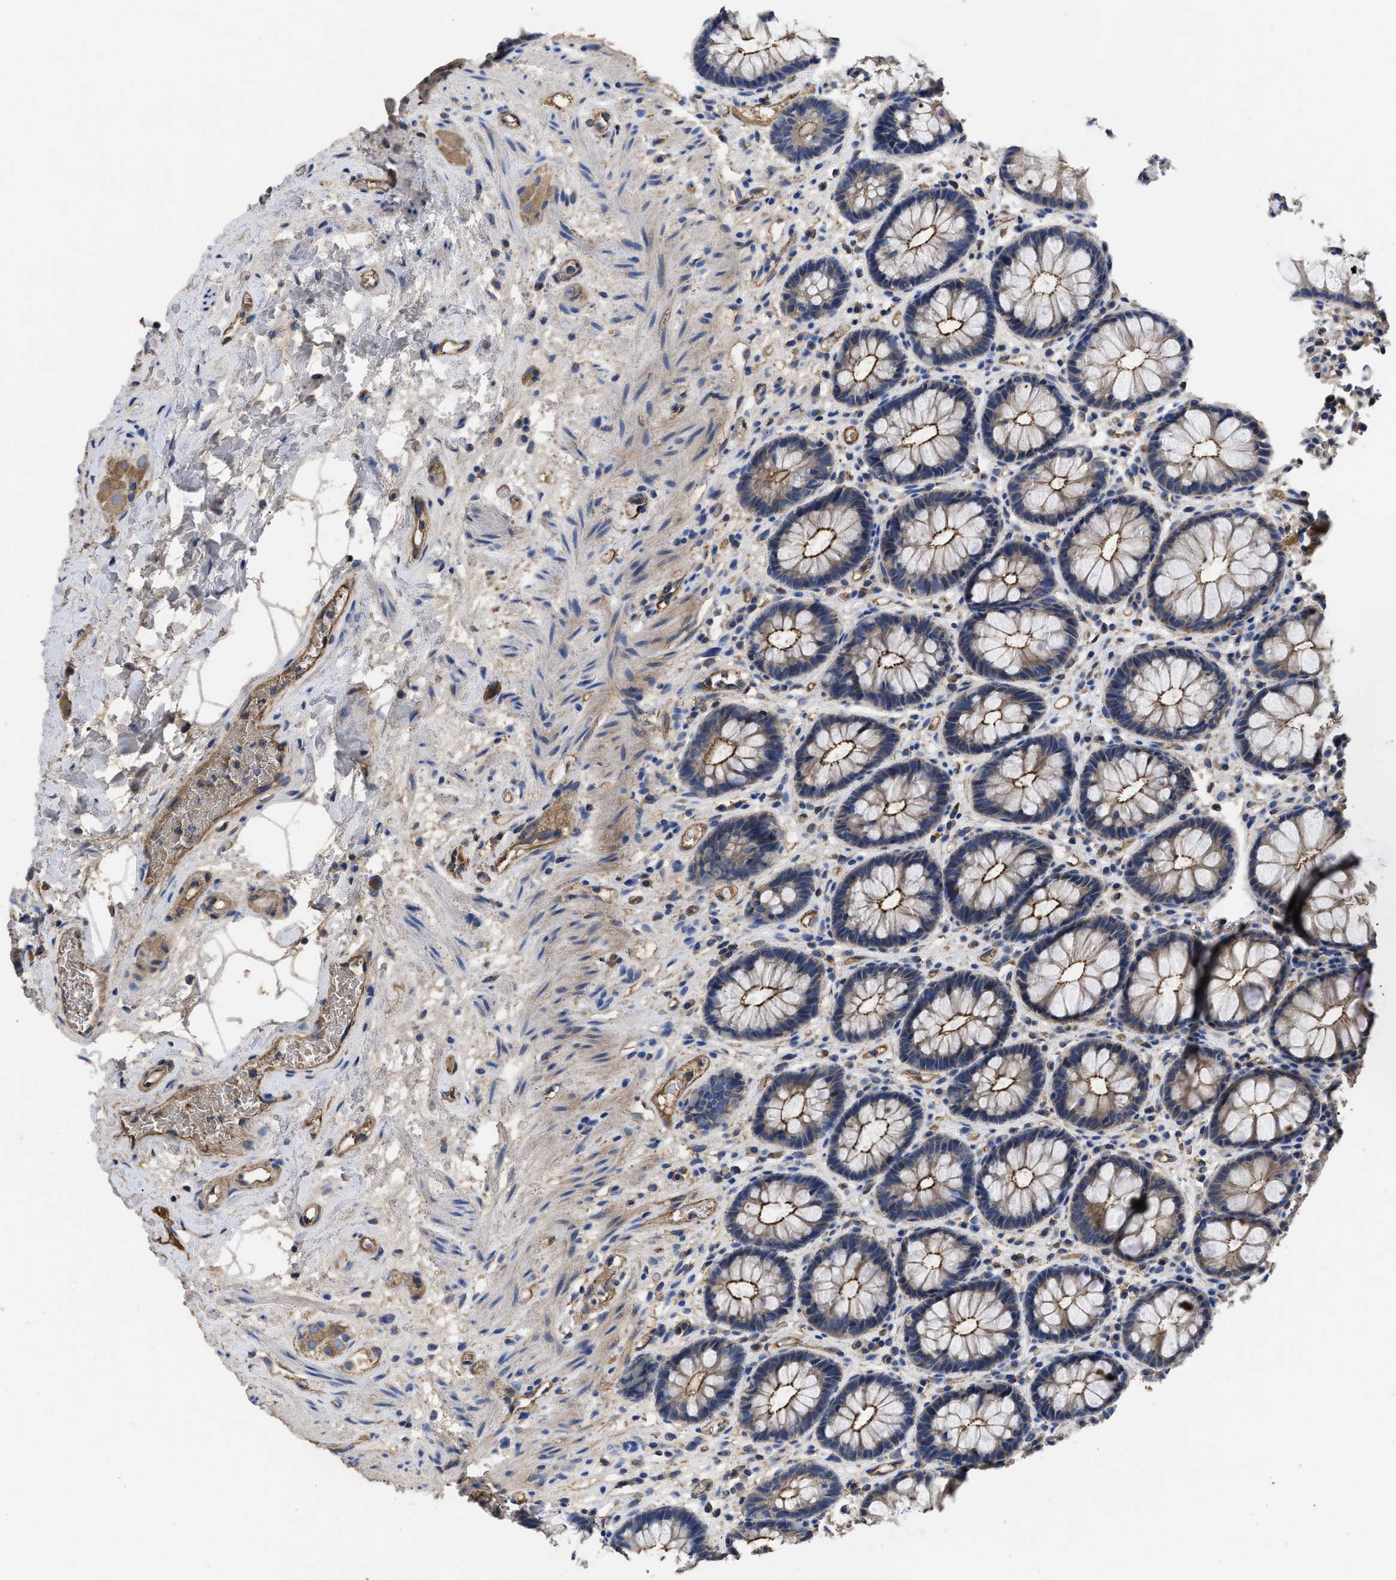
{"staining": {"intensity": "moderate", "quantity": ">75%", "location": "cytoplasmic/membranous"}, "tissue": "rectum", "cell_type": "Glandular cells", "image_type": "normal", "snomed": [{"axis": "morphology", "description": "Normal tissue, NOS"}, {"axis": "topography", "description": "Rectum"}], "caption": "Rectum stained with a brown dye demonstrates moderate cytoplasmic/membranous positive positivity in about >75% of glandular cells.", "gene": "USP4", "patient": {"sex": "male", "age": 64}}